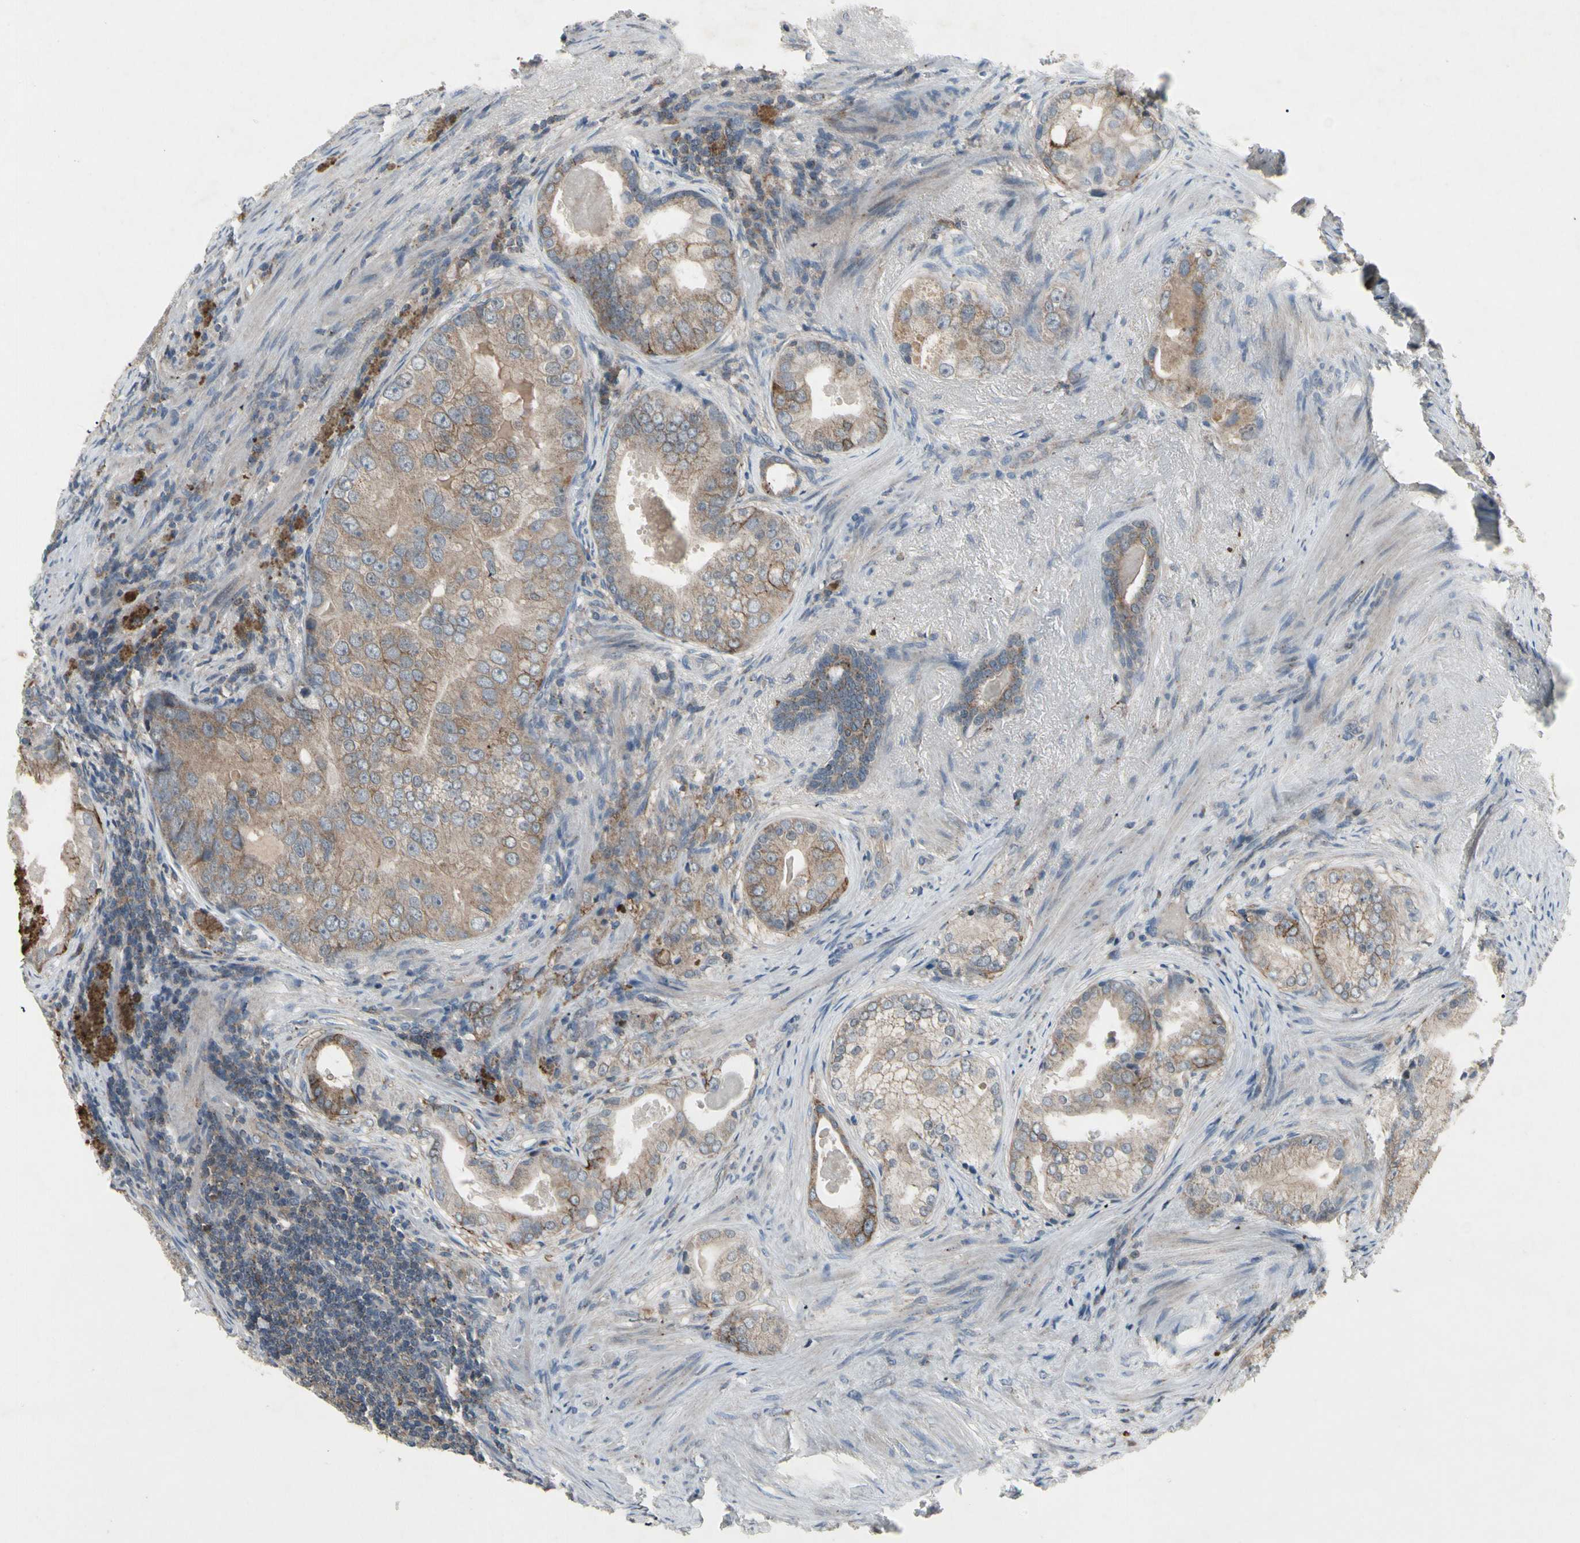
{"staining": {"intensity": "moderate", "quantity": ">75%", "location": "cytoplasmic/membranous"}, "tissue": "prostate cancer", "cell_type": "Tumor cells", "image_type": "cancer", "snomed": [{"axis": "morphology", "description": "Adenocarcinoma, High grade"}, {"axis": "topography", "description": "Prostate"}], "caption": "Moderate cytoplasmic/membranous protein staining is seen in approximately >75% of tumor cells in prostate high-grade adenocarcinoma.", "gene": "NMI", "patient": {"sex": "male", "age": 66}}